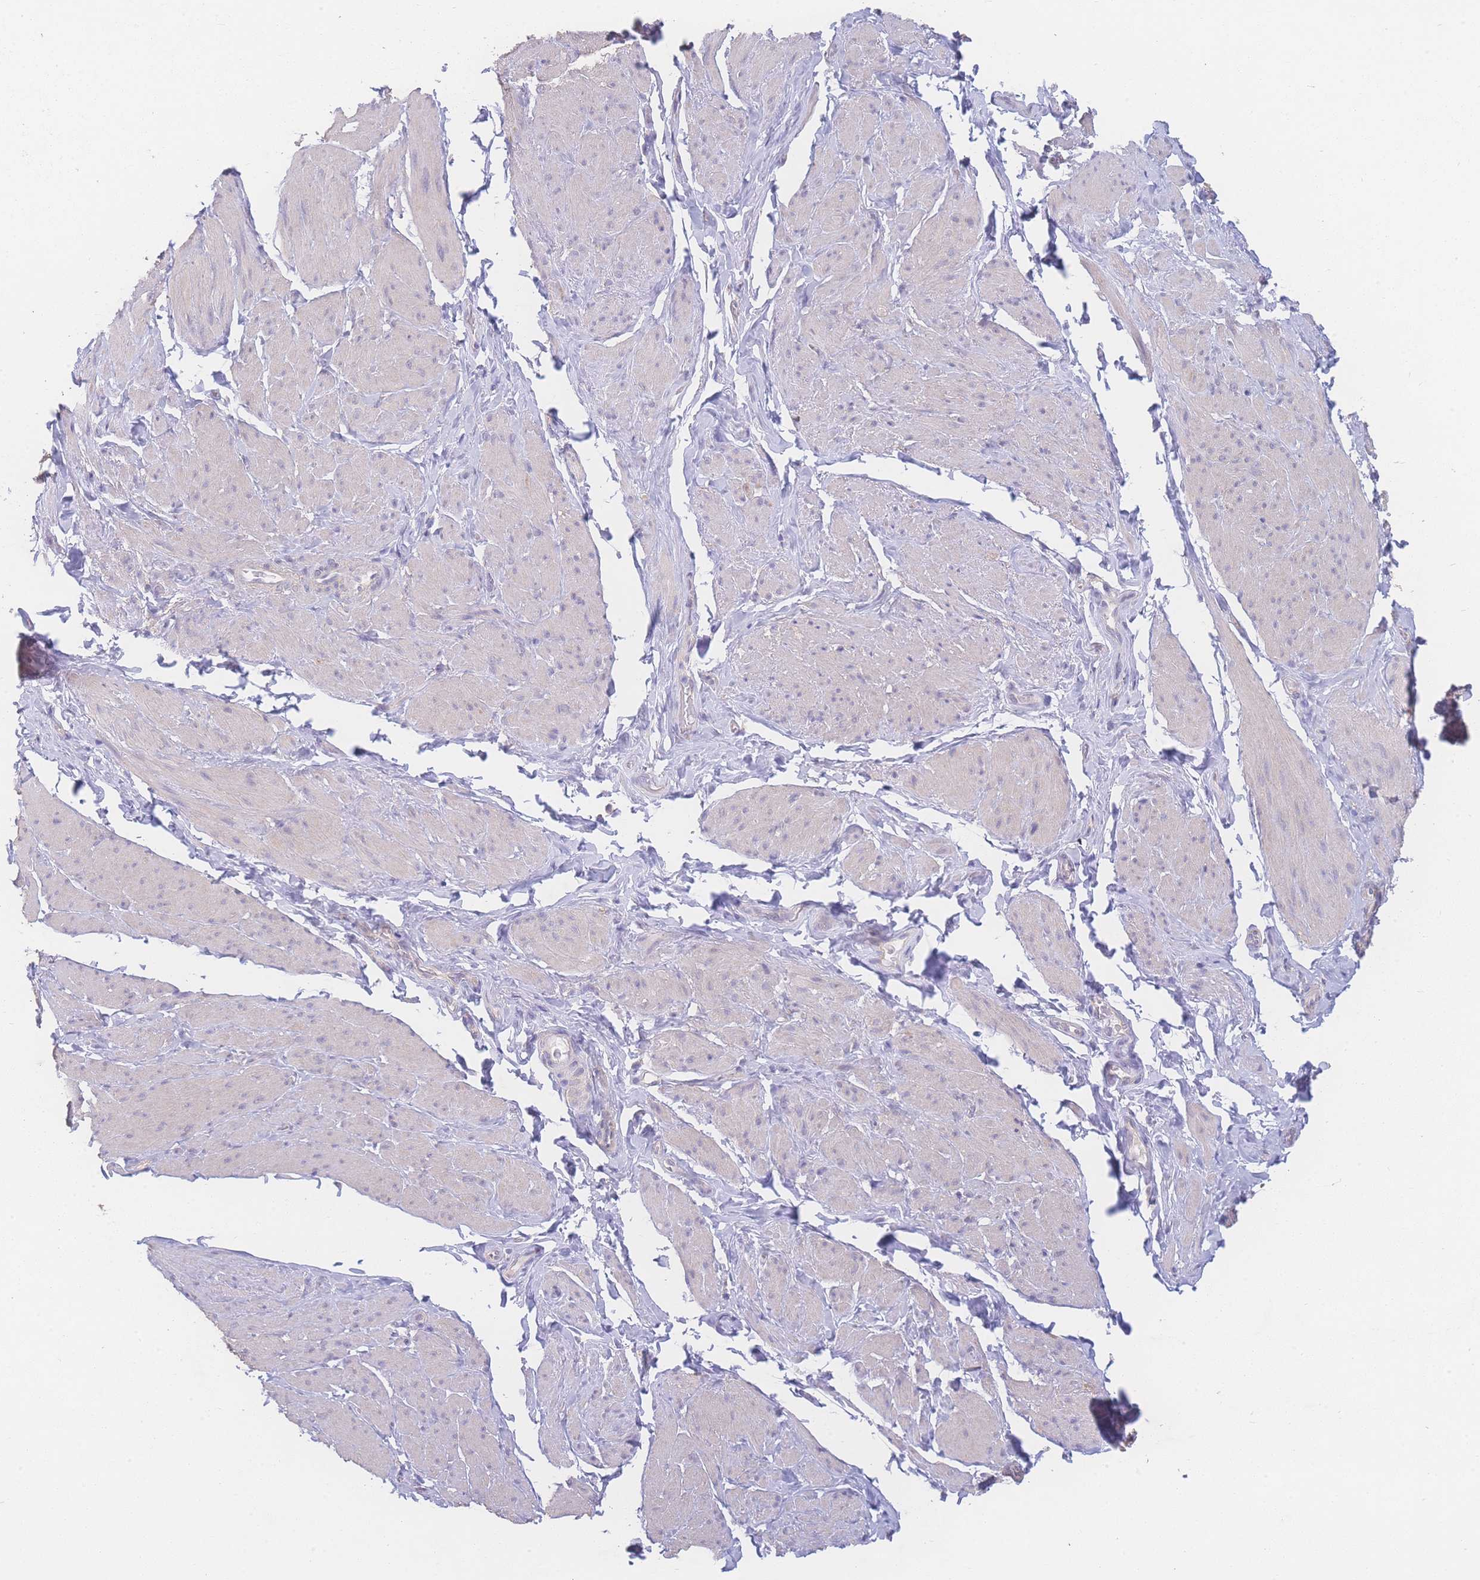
{"staining": {"intensity": "negative", "quantity": "none", "location": "none"}, "tissue": "smooth muscle", "cell_type": "Smooth muscle cells", "image_type": "normal", "snomed": [{"axis": "morphology", "description": "Normal tissue, NOS"}, {"axis": "topography", "description": "Smooth muscle"}, {"axis": "topography", "description": "Peripheral nerve tissue"}], "caption": "Smooth muscle stained for a protein using immunohistochemistry (IHC) displays no positivity smooth muscle cells.", "gene": "GIPR", "patient": {"sex": "male", "age": 69}}